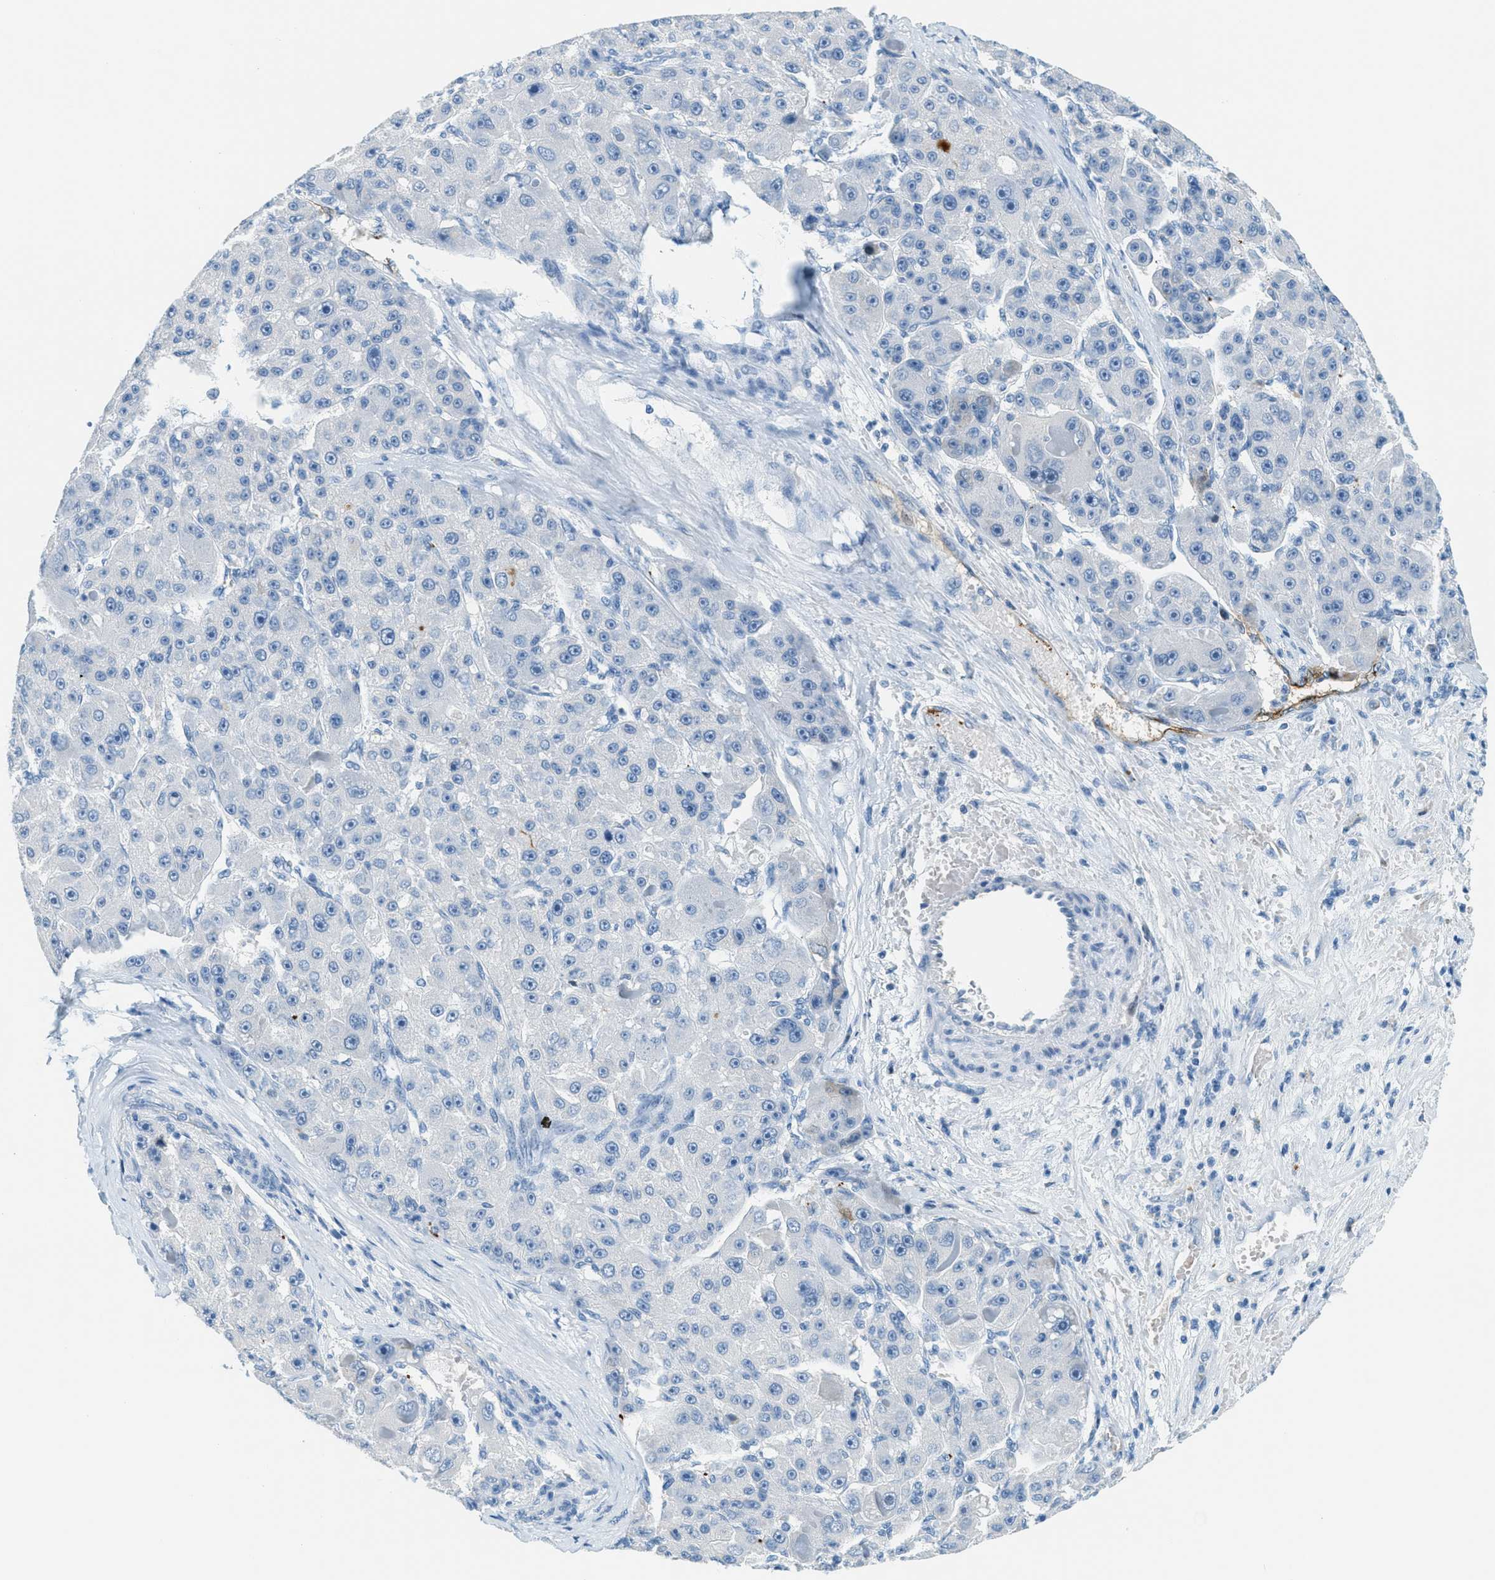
{"staining": {"intensity": "negative", "quantity": "none", "location": "none"}, "tissue": "liver cancer", "cell_type": "Tumor cells", "image_type": "cancer", "snomed": [{"axis": "morphology", "description": "Carcinoma, Hepatocellular, NOS"}, {"axis": "topography", "description": "Liver"}], "caption": "Immunohistochemical staining of human liver cancer displays no significant expression in tumor cells. (Immunohistochemistry (ihc), brightfield microscopy, high magnification).", "gene": "PPBP", "patient": {"sex": "male", "age": 76}}